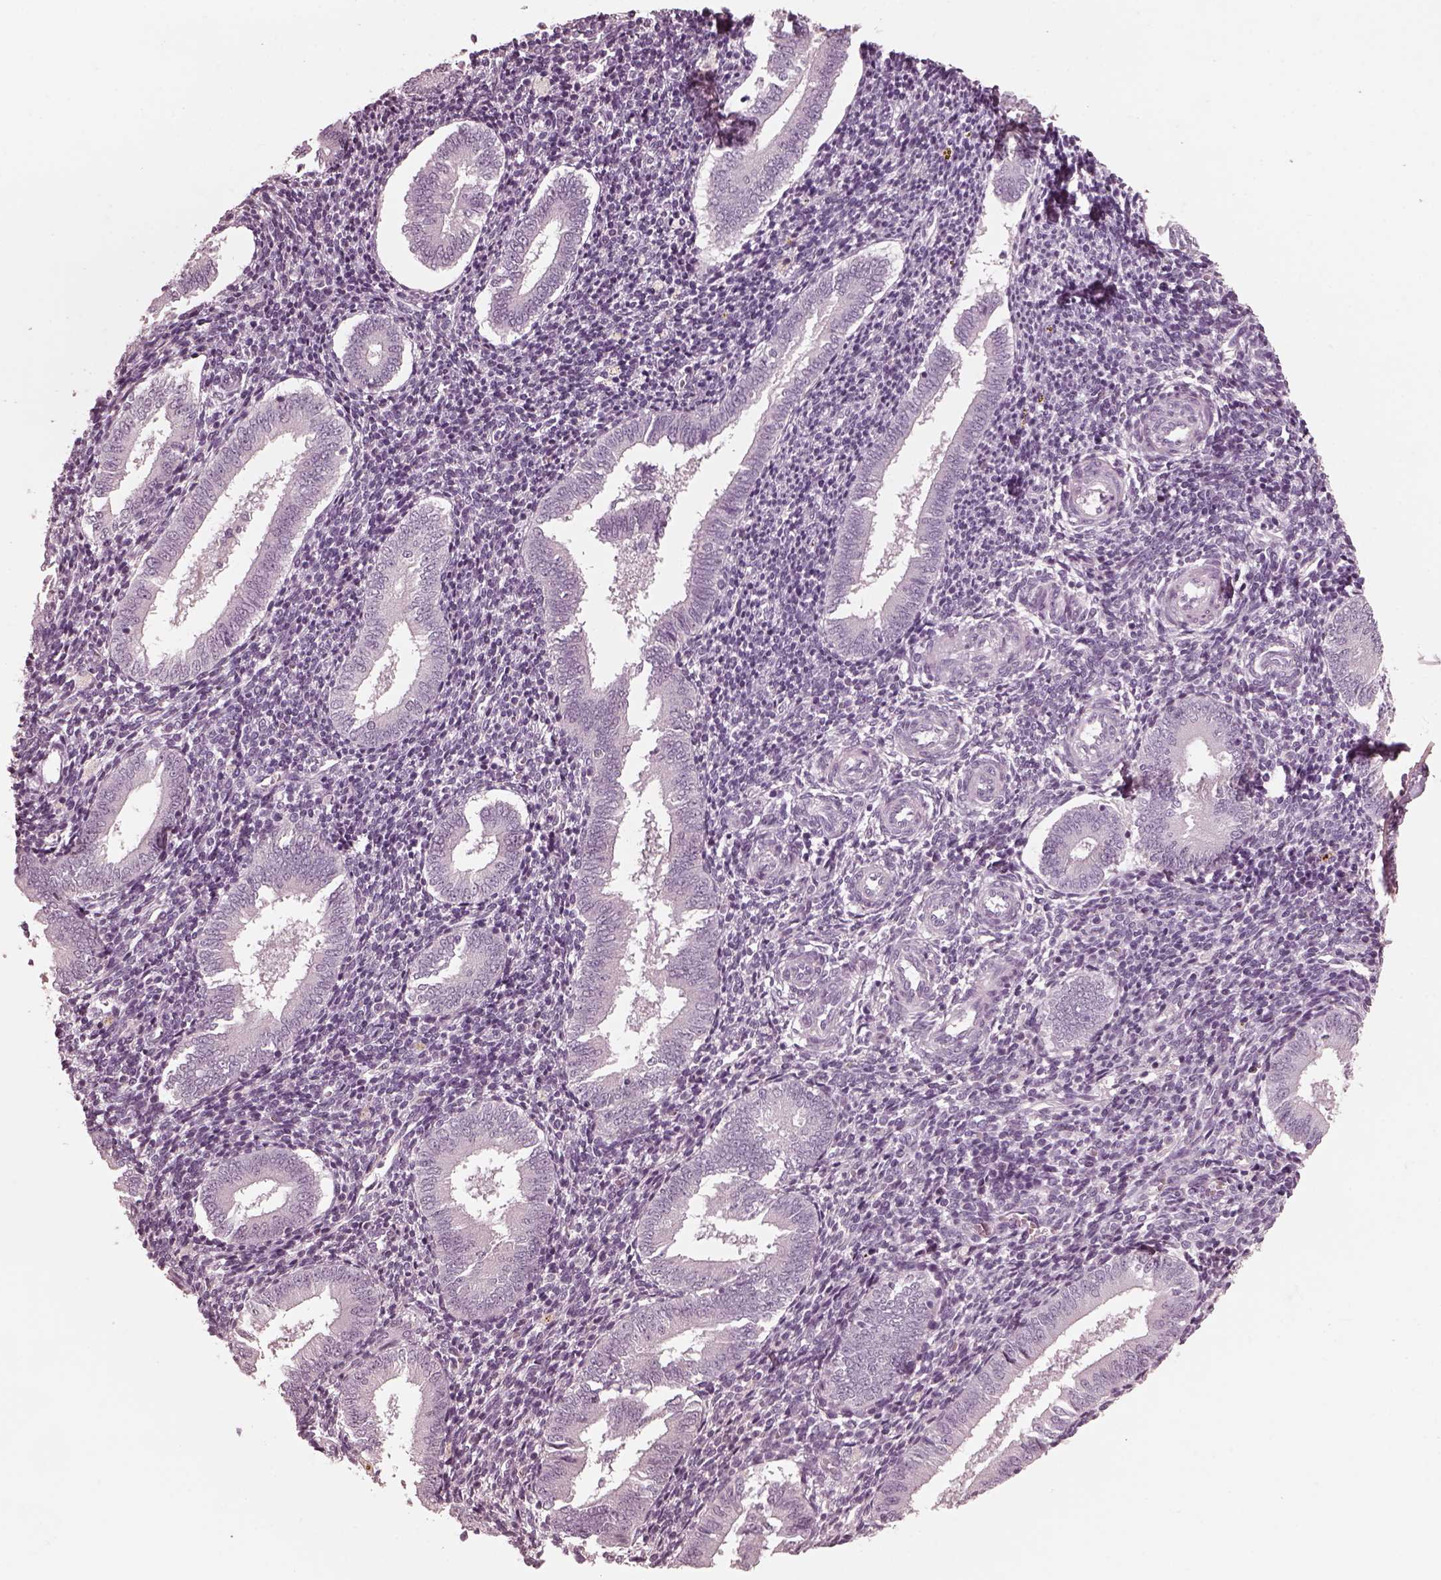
{"staining": {"intensity": "negative", "quantity": "none", "location": "none"}, "tissue": "endometrium", "cell_type": "Cells in endometrial stroma", "image_type": "normal", "snomed": [{"axis": "morphology", "description": "Normal tissue, NOS"}, {"axis": "topography", "description": "Endometrium"}], "caption": "Endometrium was stained to show a protein in brown. There is no significant staining in cells in endometrial stroma. (Stains: DAB (3,3'-diaminobenzidine) immunohistochemistry (IHC) with hematoxylin counter stain, Microscopy: brightfield microscopy at high magnification).", "gene": "CGA", "patient": {"sex": "female", "age": 25}}